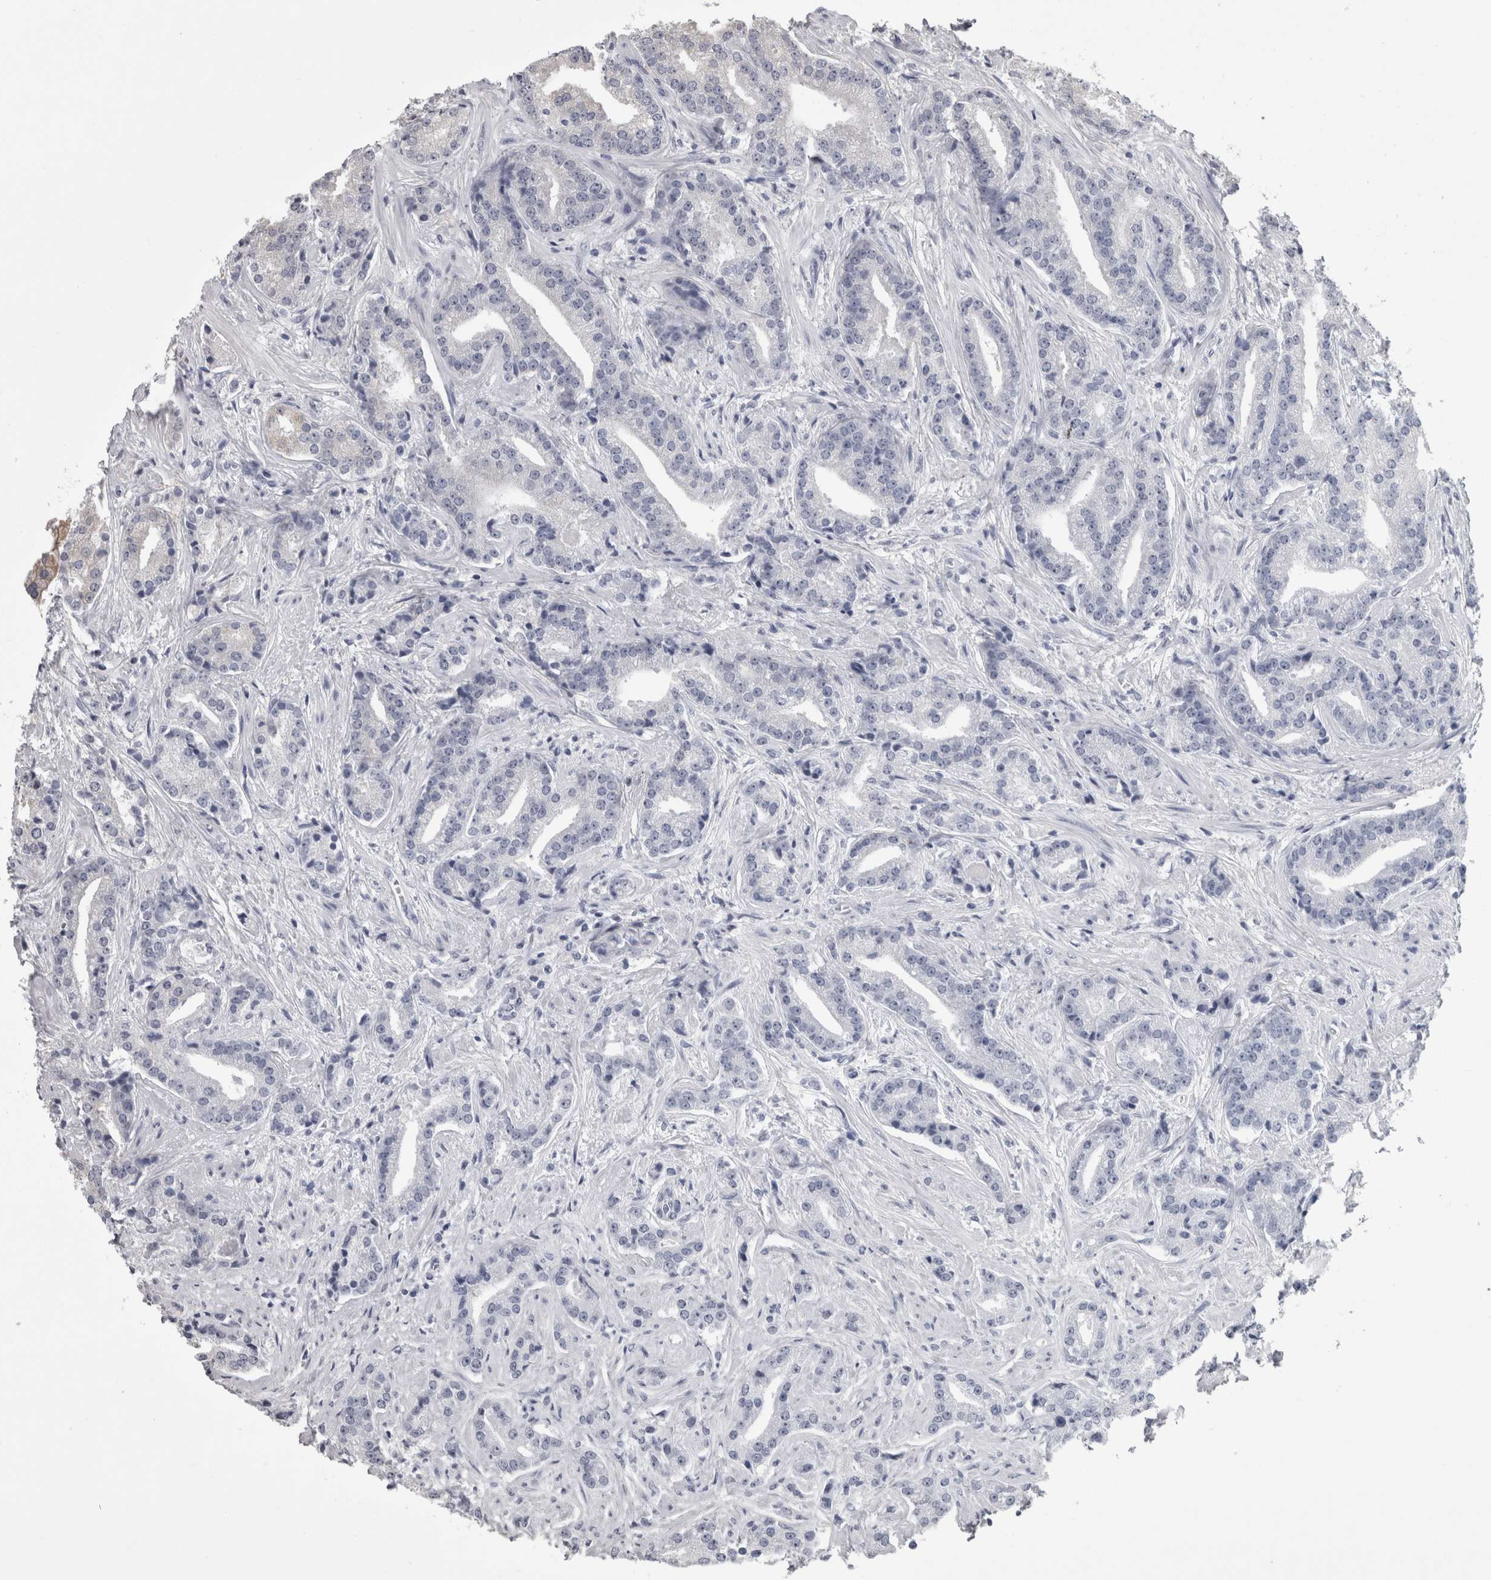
{"staining": {"intensity": "negative", "quantity": "none", "location": "none"}, "tissue": "prostate cancer", "cell_type": "Tumor cells", "image_type": "cancer", "snomed": [{"axis": "morphology", "description": "Adenocarcinoma, Low grade"}, {"axis": "topography", "description": "Prostate"}], "caption": "Protein analysis of prostate cancer exhibits no significant staining in tumor cells. (DAB immunohistochemistry (IHC), high magnification).", "gene": "APRT", "patient": {"sex": "male", "age": 67}}